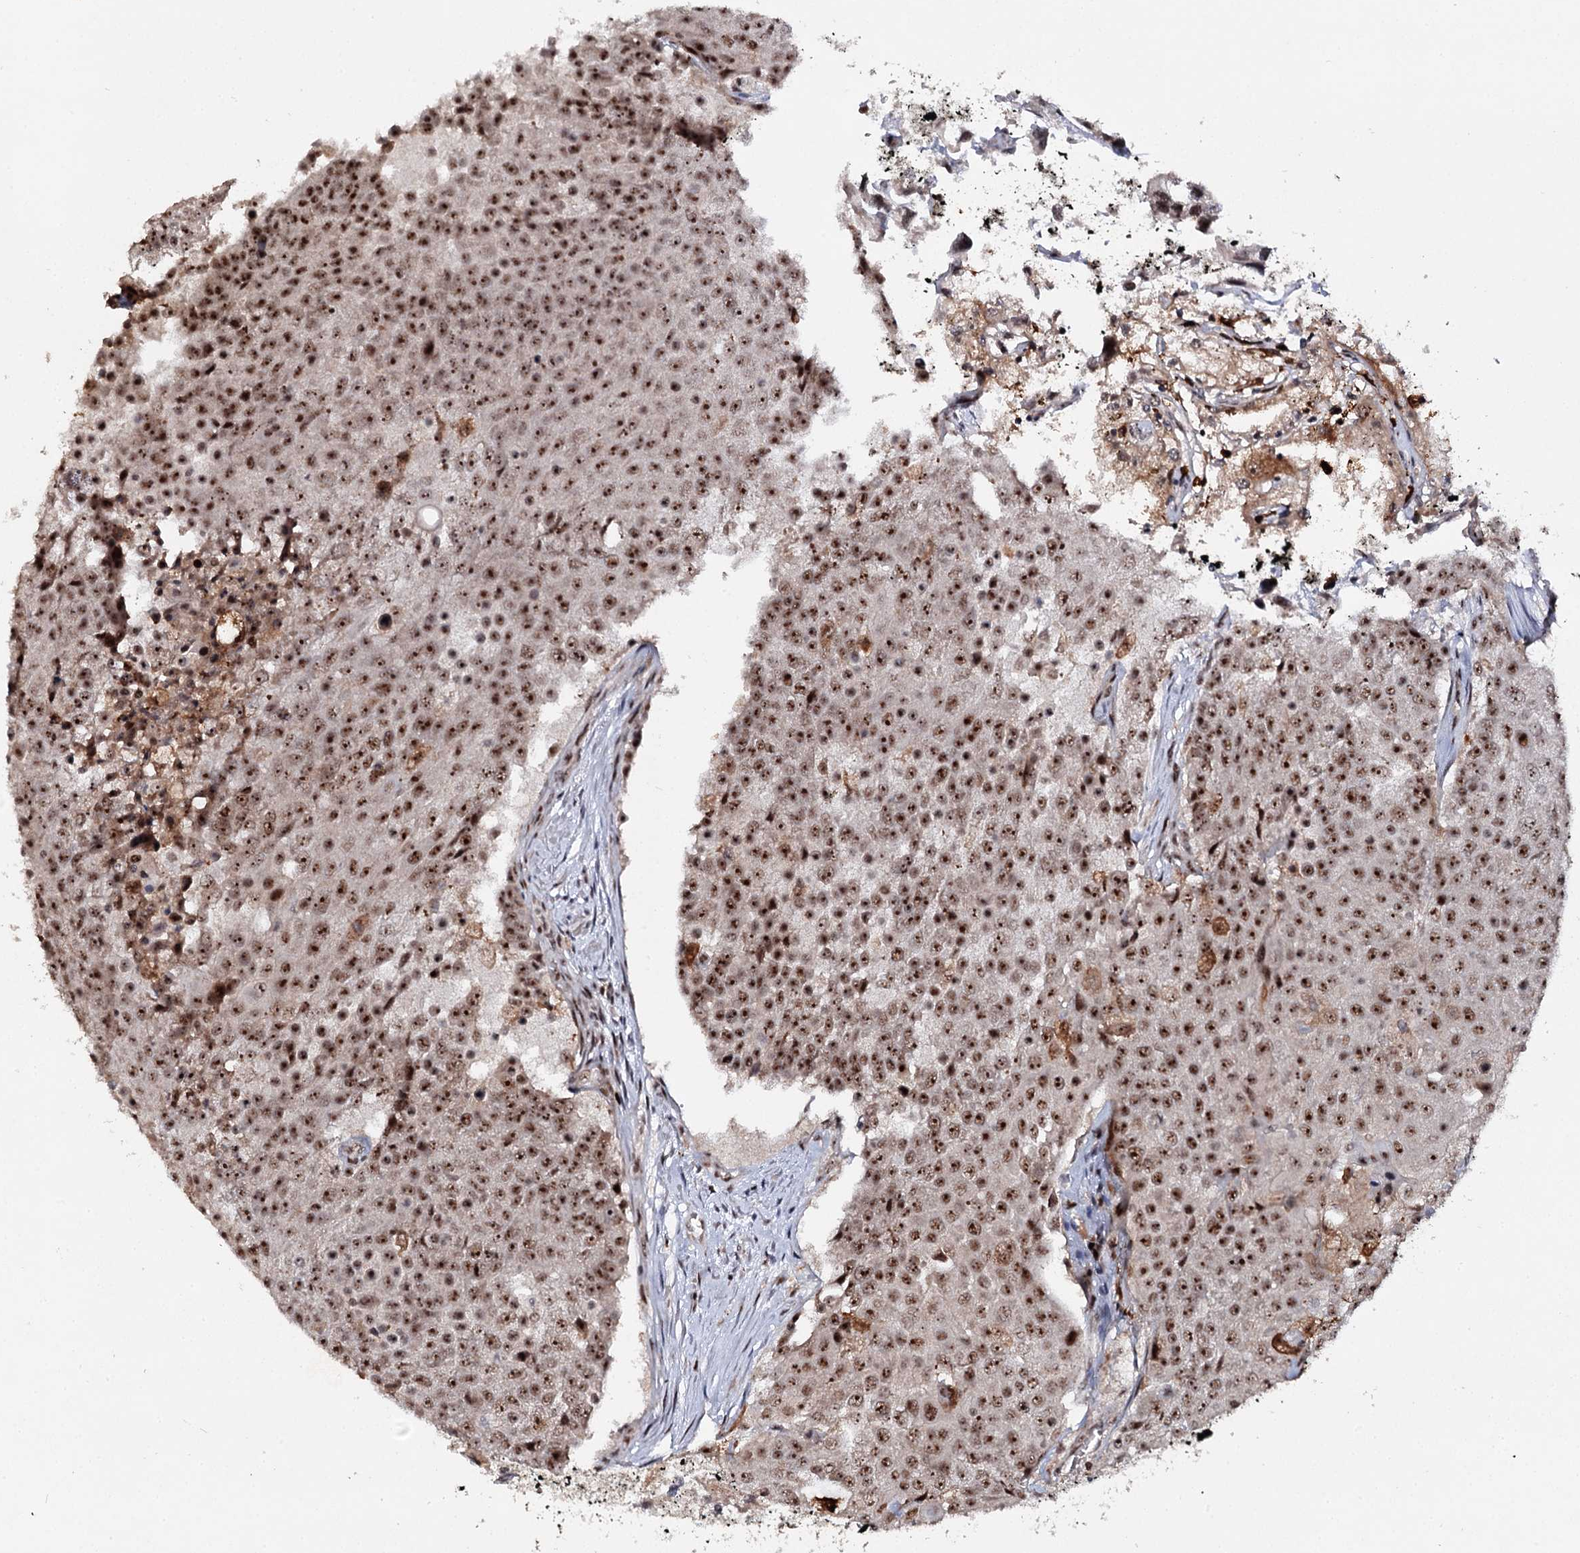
{"staining": {"intensity": "strong", "quantity": ">75%", "location": "nuclear"}, "tissue": "urothelial cancer", "cell_type": "Tumor cells", "image_type": "cancer", "snomed": [{"axis": "morphology", "description": "Urothelial carcinoma, High grade"}, {"axis": "topography", "description": "Urinary bladder"}], "caption": "High-grade urothelial carcinoma was stained to show a protein in brown. There is high levels of strong nuclear staining in about >75% of tumor cells.", "gene": "BUD13", "patient": {"sex": "female", "age": 63}}